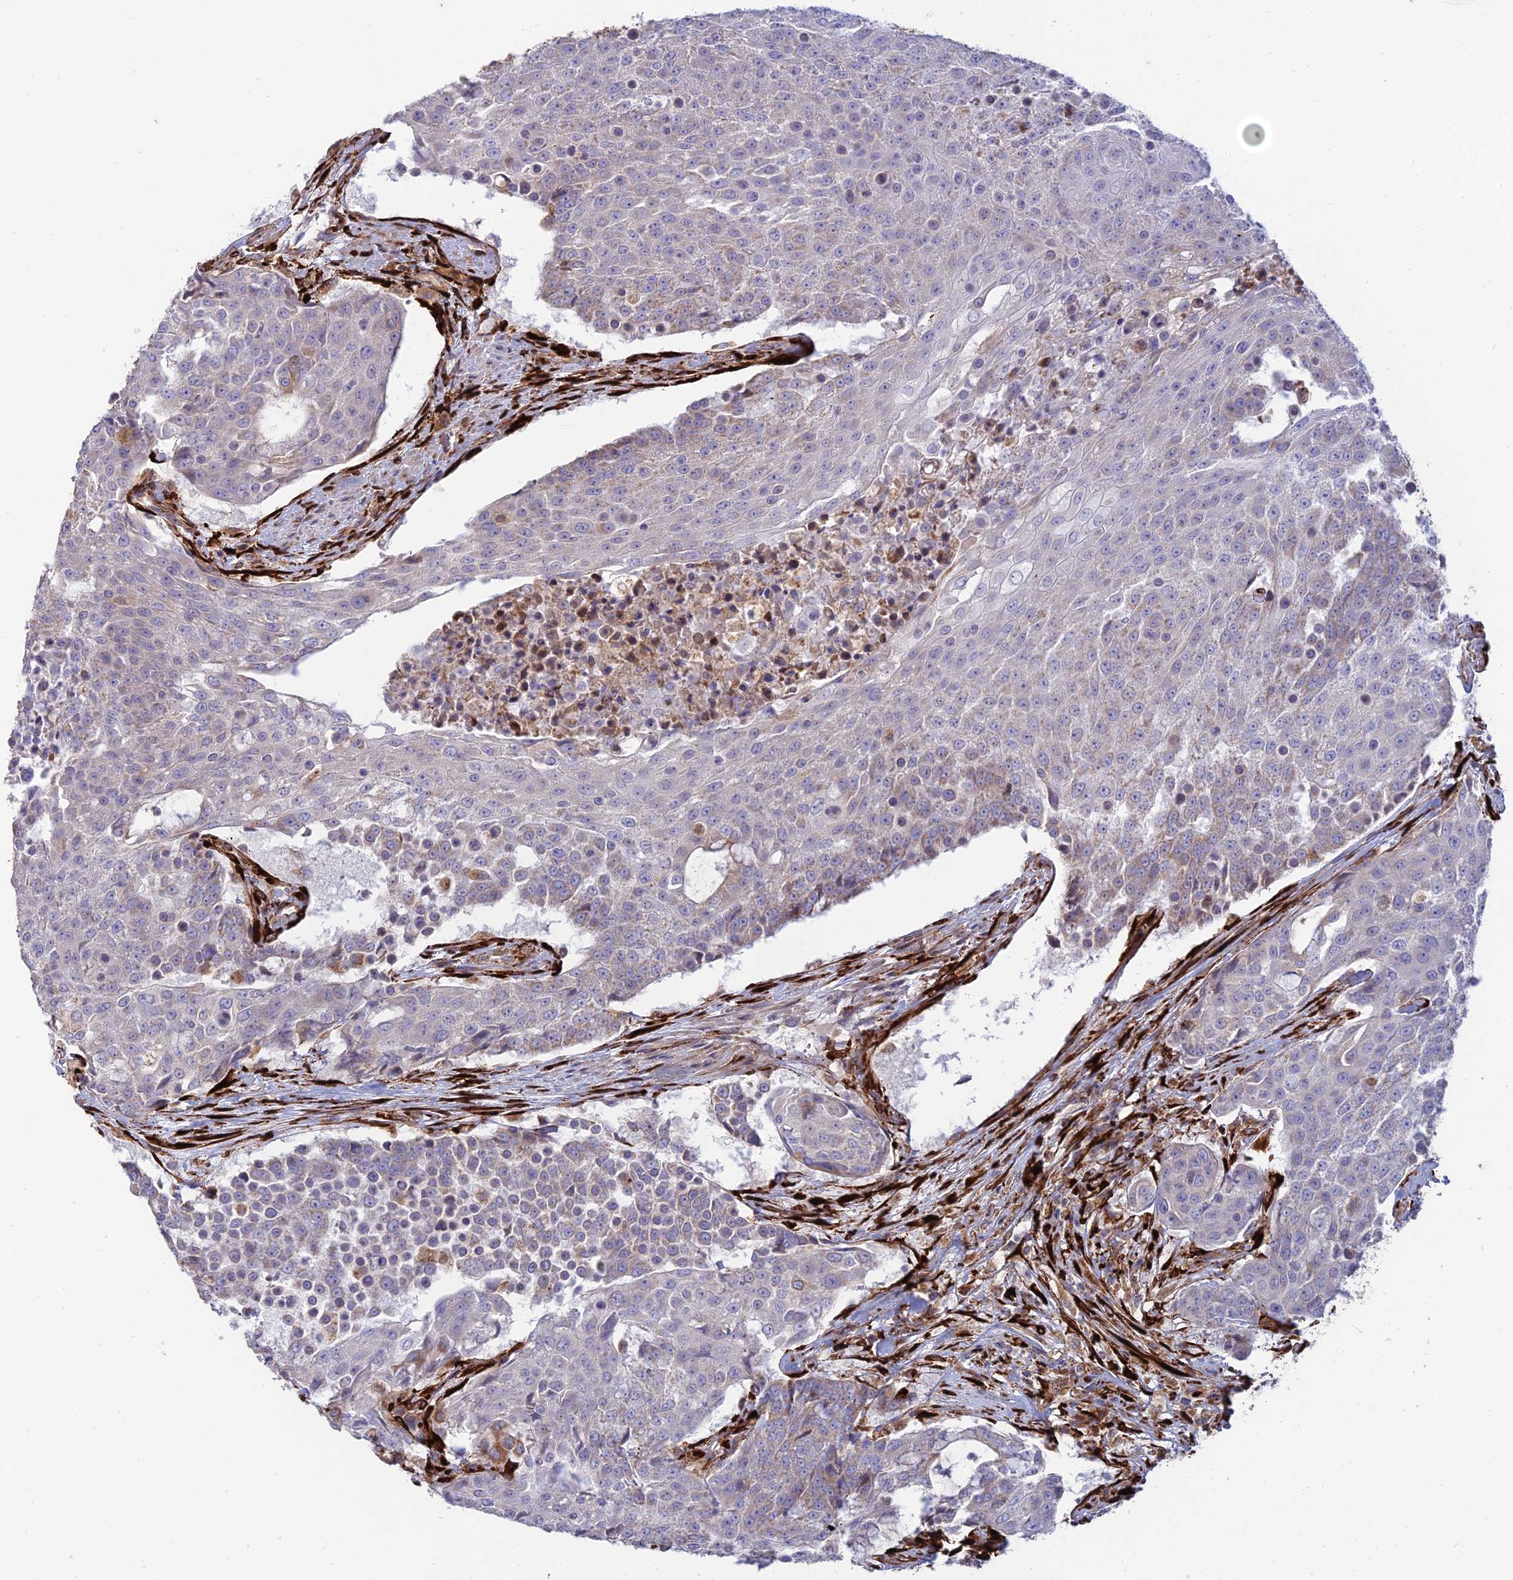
{"staining": {"intensity": "weak", "quantity": "<25%", "location": "cytoplasmic/membranous"}, "tissue": "urothelial cancer", "cell_type": "Tumor cells", "image_type": "cancer", "snomed": [{"axis": "morphology", "description": "Urothelial carcinoma, High grade"}, {"axis": "topography", "description": "Urinary bladder"}], "caption": "Urothelial cancer was stained to show a protein in brown. There is no significant staining in tumor cells. (Stains: DAB immunohistochemistry with hematoxylin counter stain, Microscopy: brightfield microscopy at high magnification).", "gene": "RCN3", "patient": {"sex": "female", "age": 63}}